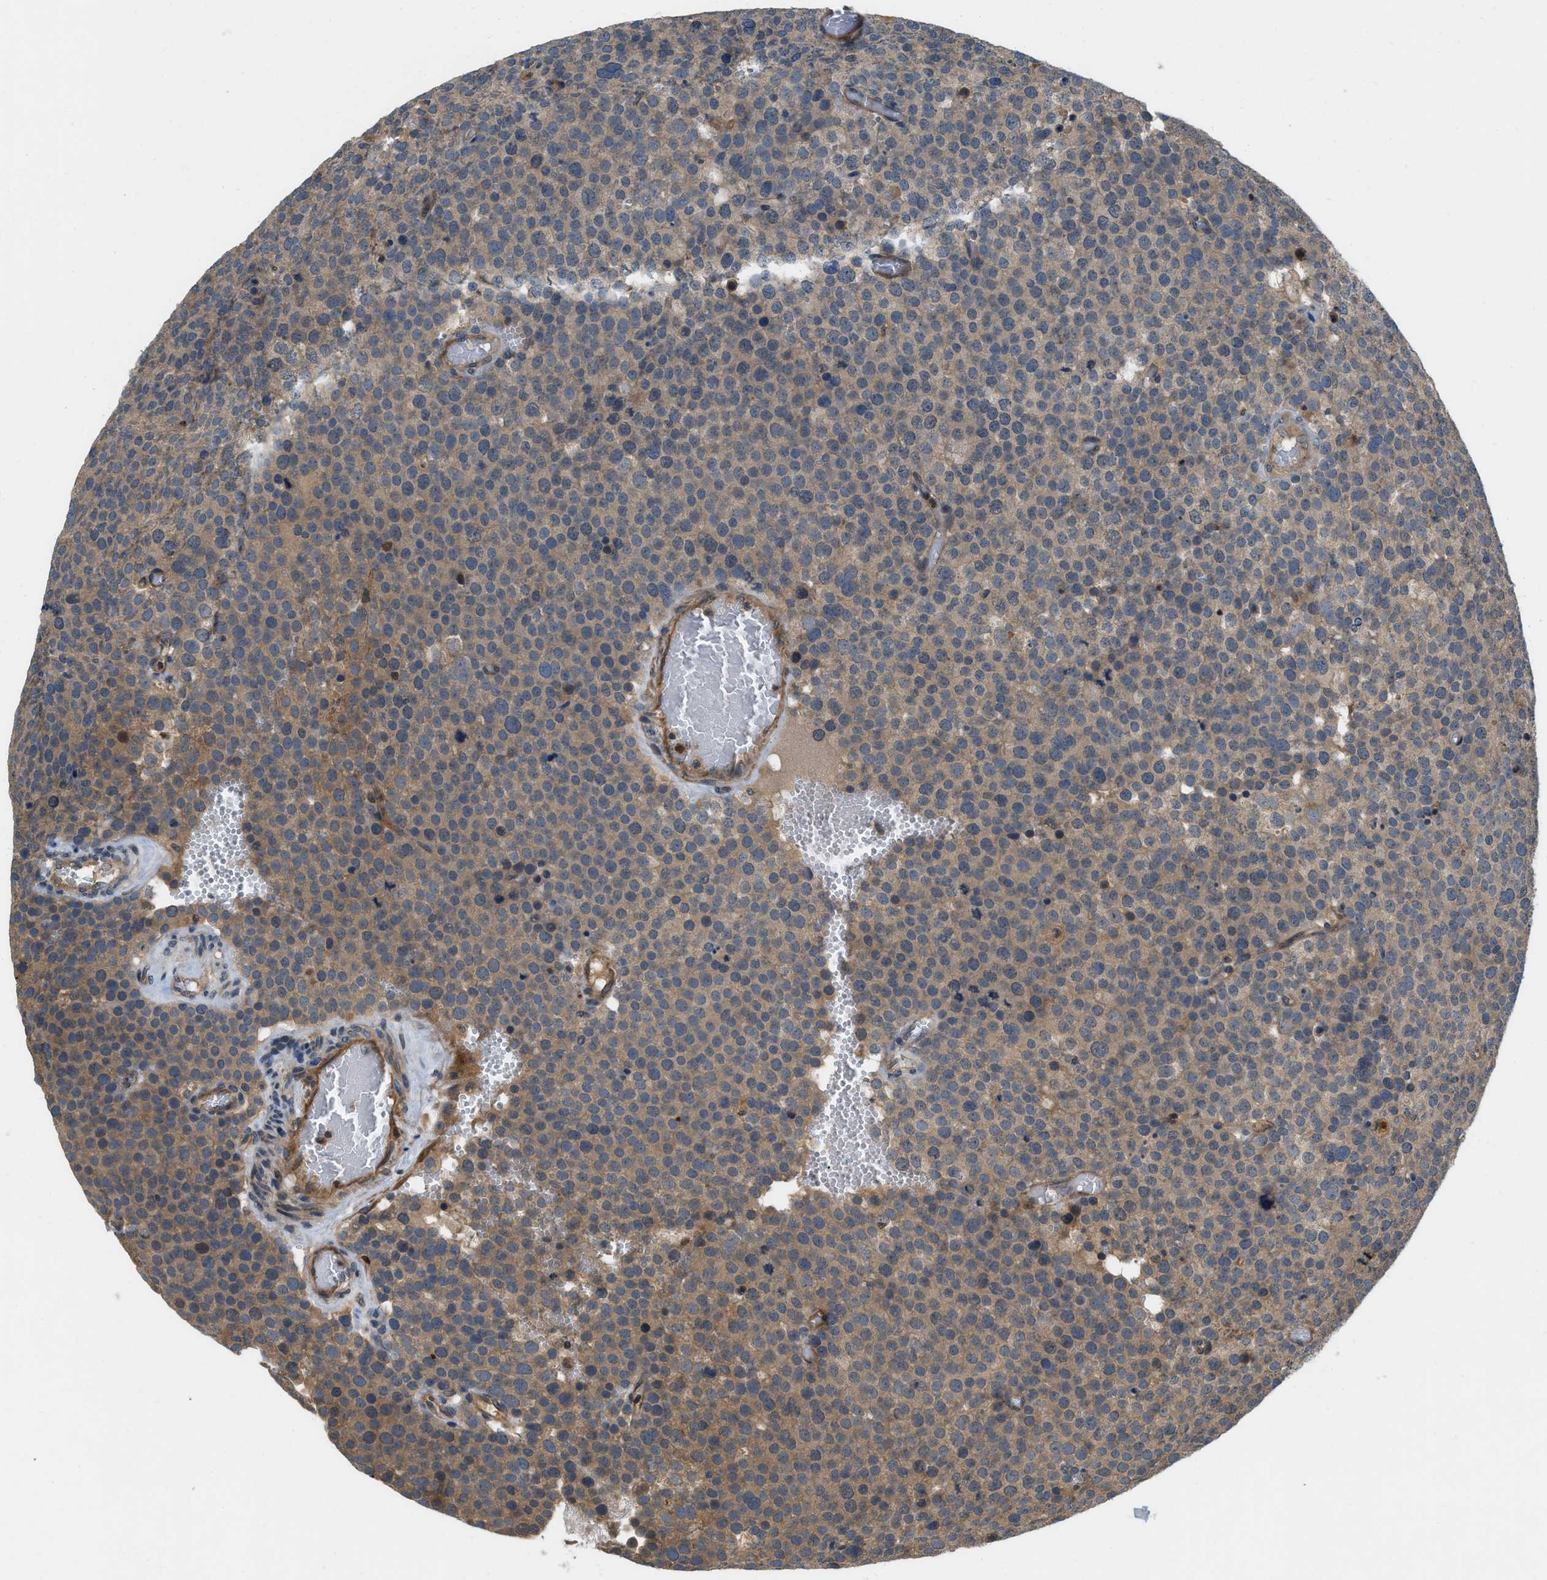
{"staining": {"intensity": "moderate", "quantity": ">75%", "location": "cytoplasmic/membranous"}, "tissue": "testis cancer", "cell_type": "Tumor cells", "image_type": "cancer", "snomed": [{"axis": "morphology", "description": "Normal tissue, NOS"}, {"axis": "morphology", "description": "Seminoma, NOS"}, {"axis": "topography", "description": "Testis"}], "caption": "Immunohistochemical staining of human testis cancer (seminoma) displays medium levels of moderate cytoplasmic/membranous positivity in approximately >75% of tumor cells.", "gene": "GPR31", "patient": {"sex": "male", "age": 71}}